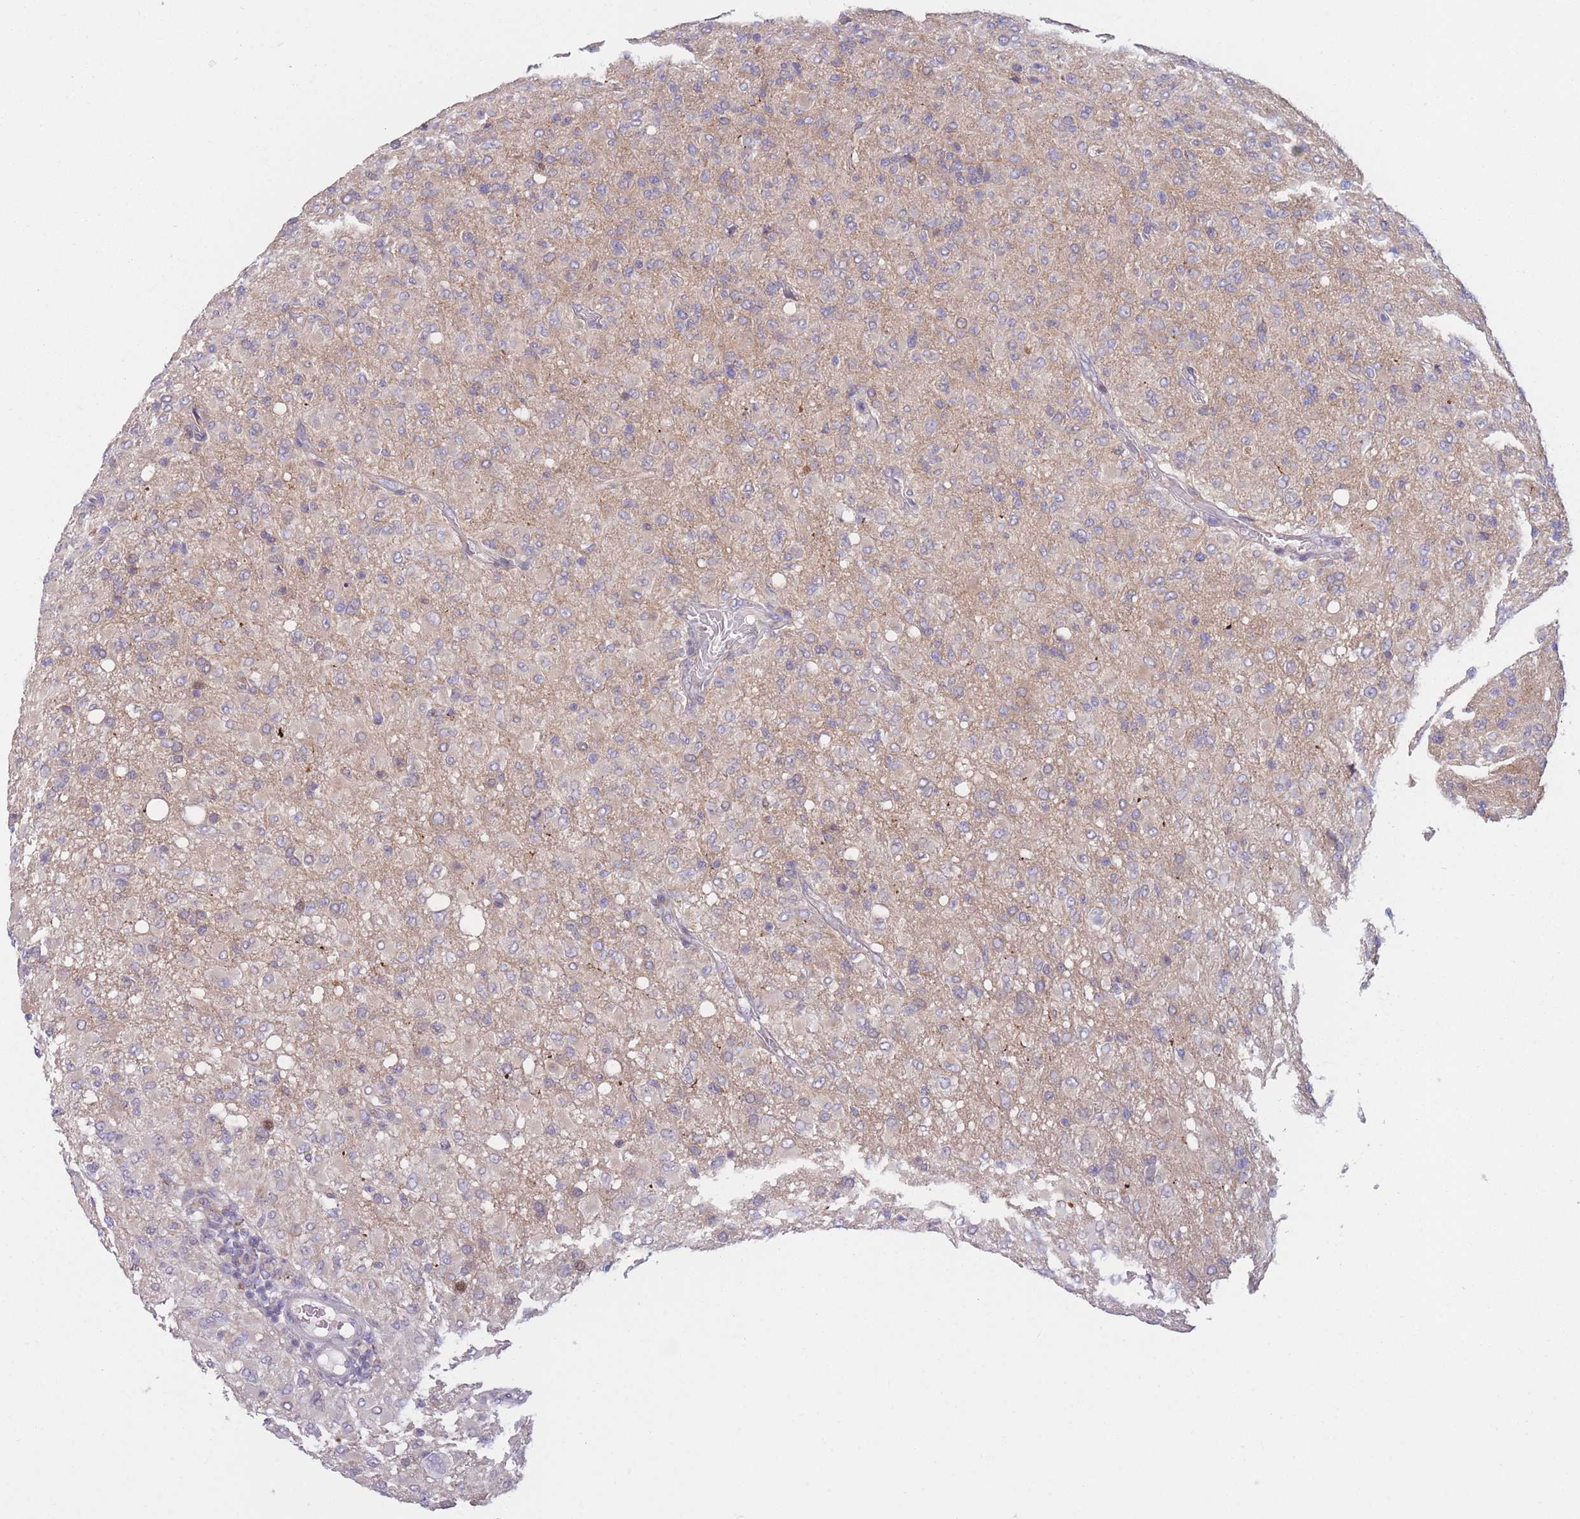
{"staining": {"intensity": "negative", "quantity": "none", "location": "none"}, "tissue": "glioma", "cell_type": "Tumor cells", "image_type": "cancer", "snomed": [{"axis": "morphology", "description": "Glioma, malignant, High grade"}, {"axis": "topography", "description": "Brain"}], "caption": "DAB immunohistochemical staining of human glioma displays no significant expression in tumor cells.", "gene": "PDE4A", "patient": {"sex": "female", "age": 57}}